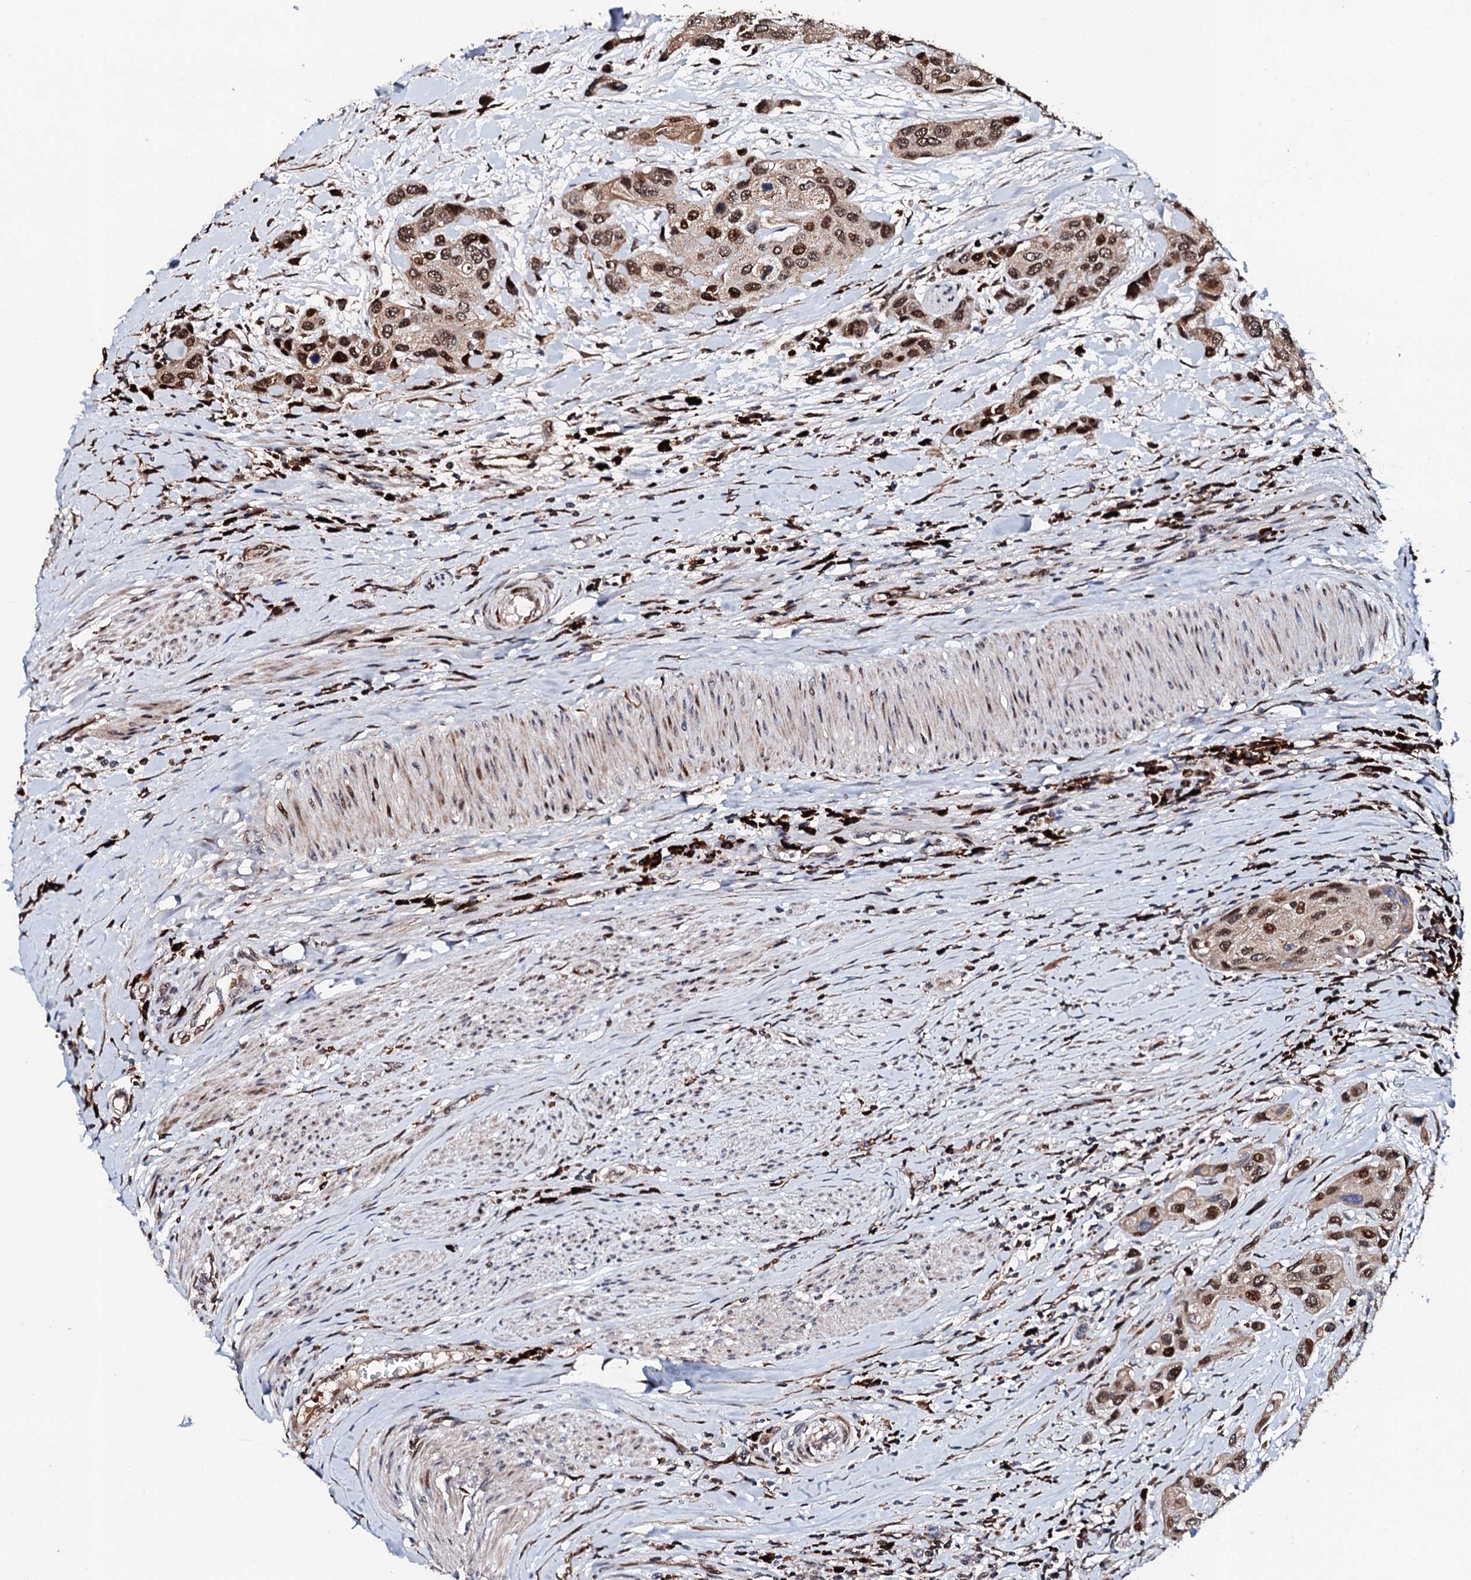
{"staining": {"intensity": "moderate", "quantity": ">75%", "location": "nuclear"}, "tissue": "urothelial cancer", "cell_type": "Tumor cells", "image_type": "cancer", "snomed": [{"axis": "morphology", "description": "Normal tissue, NOS"}, {"axis": "morphology", "description": "Urothelial carcinoma, High grade"}, {"axis": "topography", "description": "Vascular tissue"}, {"axis": "topography", "description": "Urinary bladder"}], "caption": "Protein analysis of urothelial cancer tissue reveals moderate nuclear staining in about >75% of tumor cells.", "gene": "KIF18A", "patient": {"sex": "female", "age": 56}}